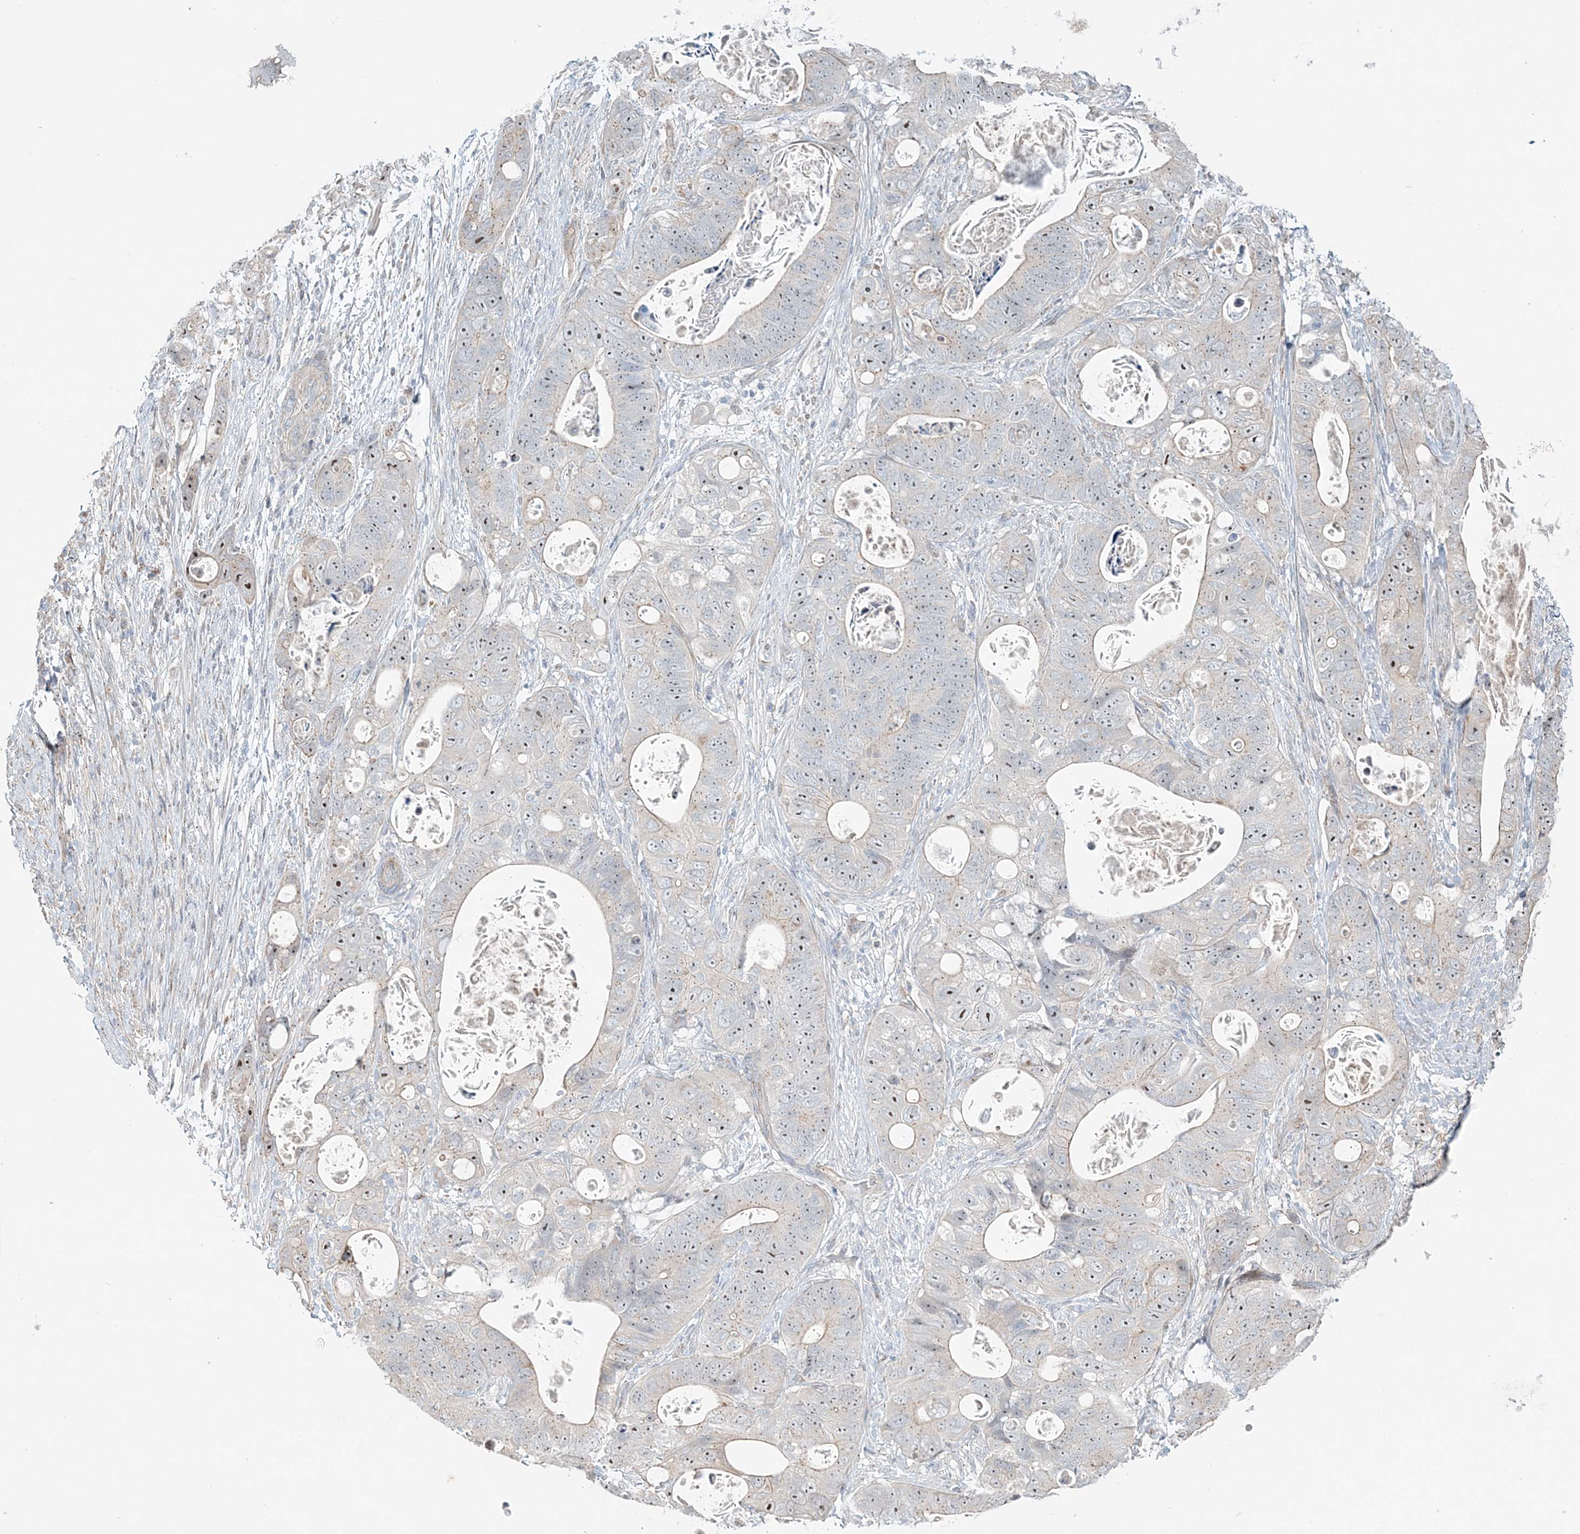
{"staining": {"intensity": "weak", "quantity": ">75%", "location": "nuclear"}, "tissue": "stomach cancer", "cell_type": "Tumor cells", "image_type": "cancer", "snomed": [{"axis": "morphology", "description": "Adenocarcinoma, NOS"}, {"axis": "topography", "description": "Stomach"}], "caption": "Immunohistochemistry of stomach cancer displays low levels of weak nuclear expression in approximately >75% of tumor cells.", "gene": "CXXC5", "patient": {"sex": "female", "age": 89}}